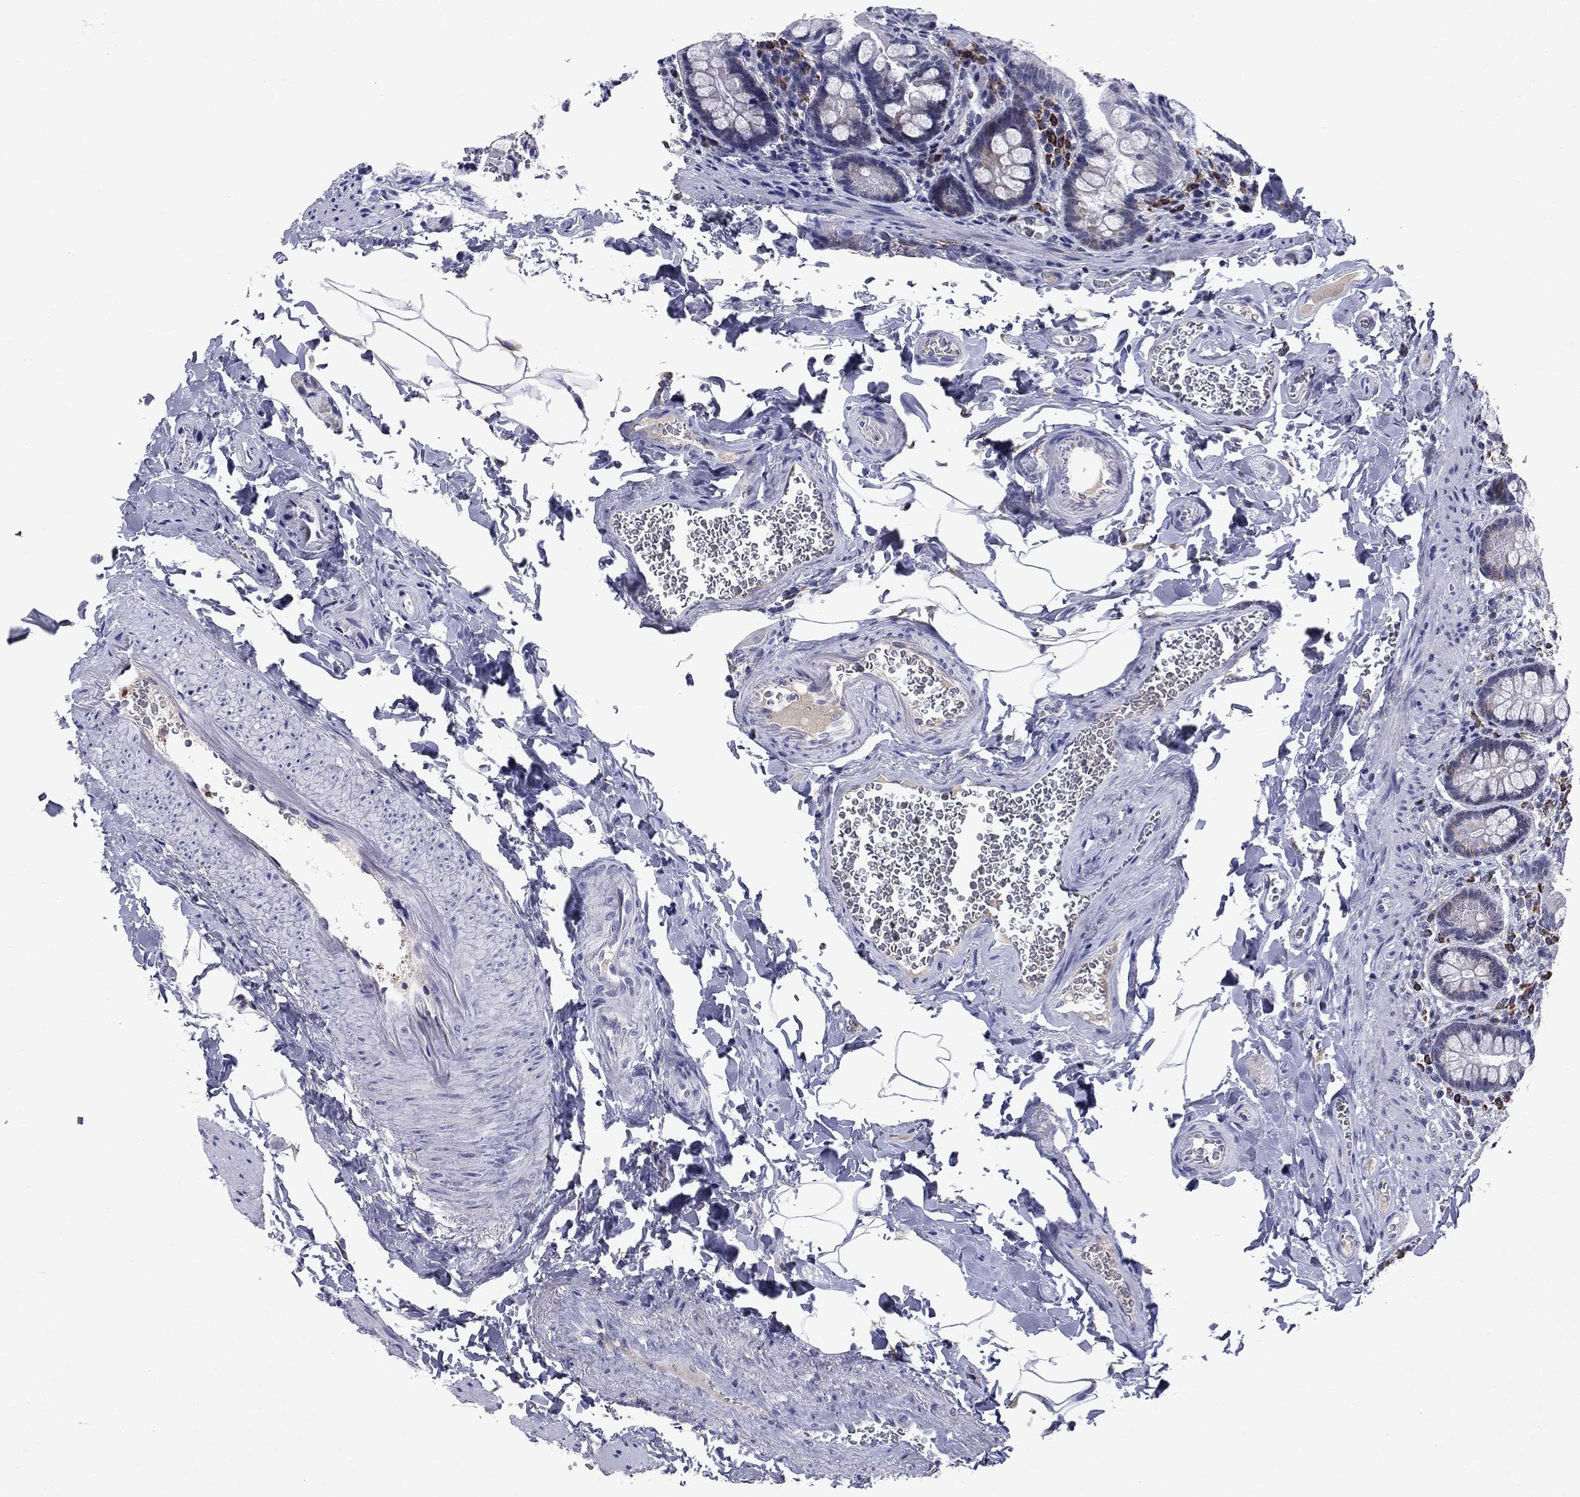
{"staining": {"intensity": "negative", "quantity": "none", "location": "none"}, "tissue": "small intestine", "cell_type": "Glandular cells", "image_type": "normal", "snomed": [{"axis": "morphology", "description": "Normal tissue, NOS"}, {"axis": "topography", "description": "Small intestine"}], "caption": "This is an immunohistochemistry image of benign human small intestine. There is no staining in glandular cells.", "gene": "ECM1", "patient": {"sex": "female", "age": 56}}